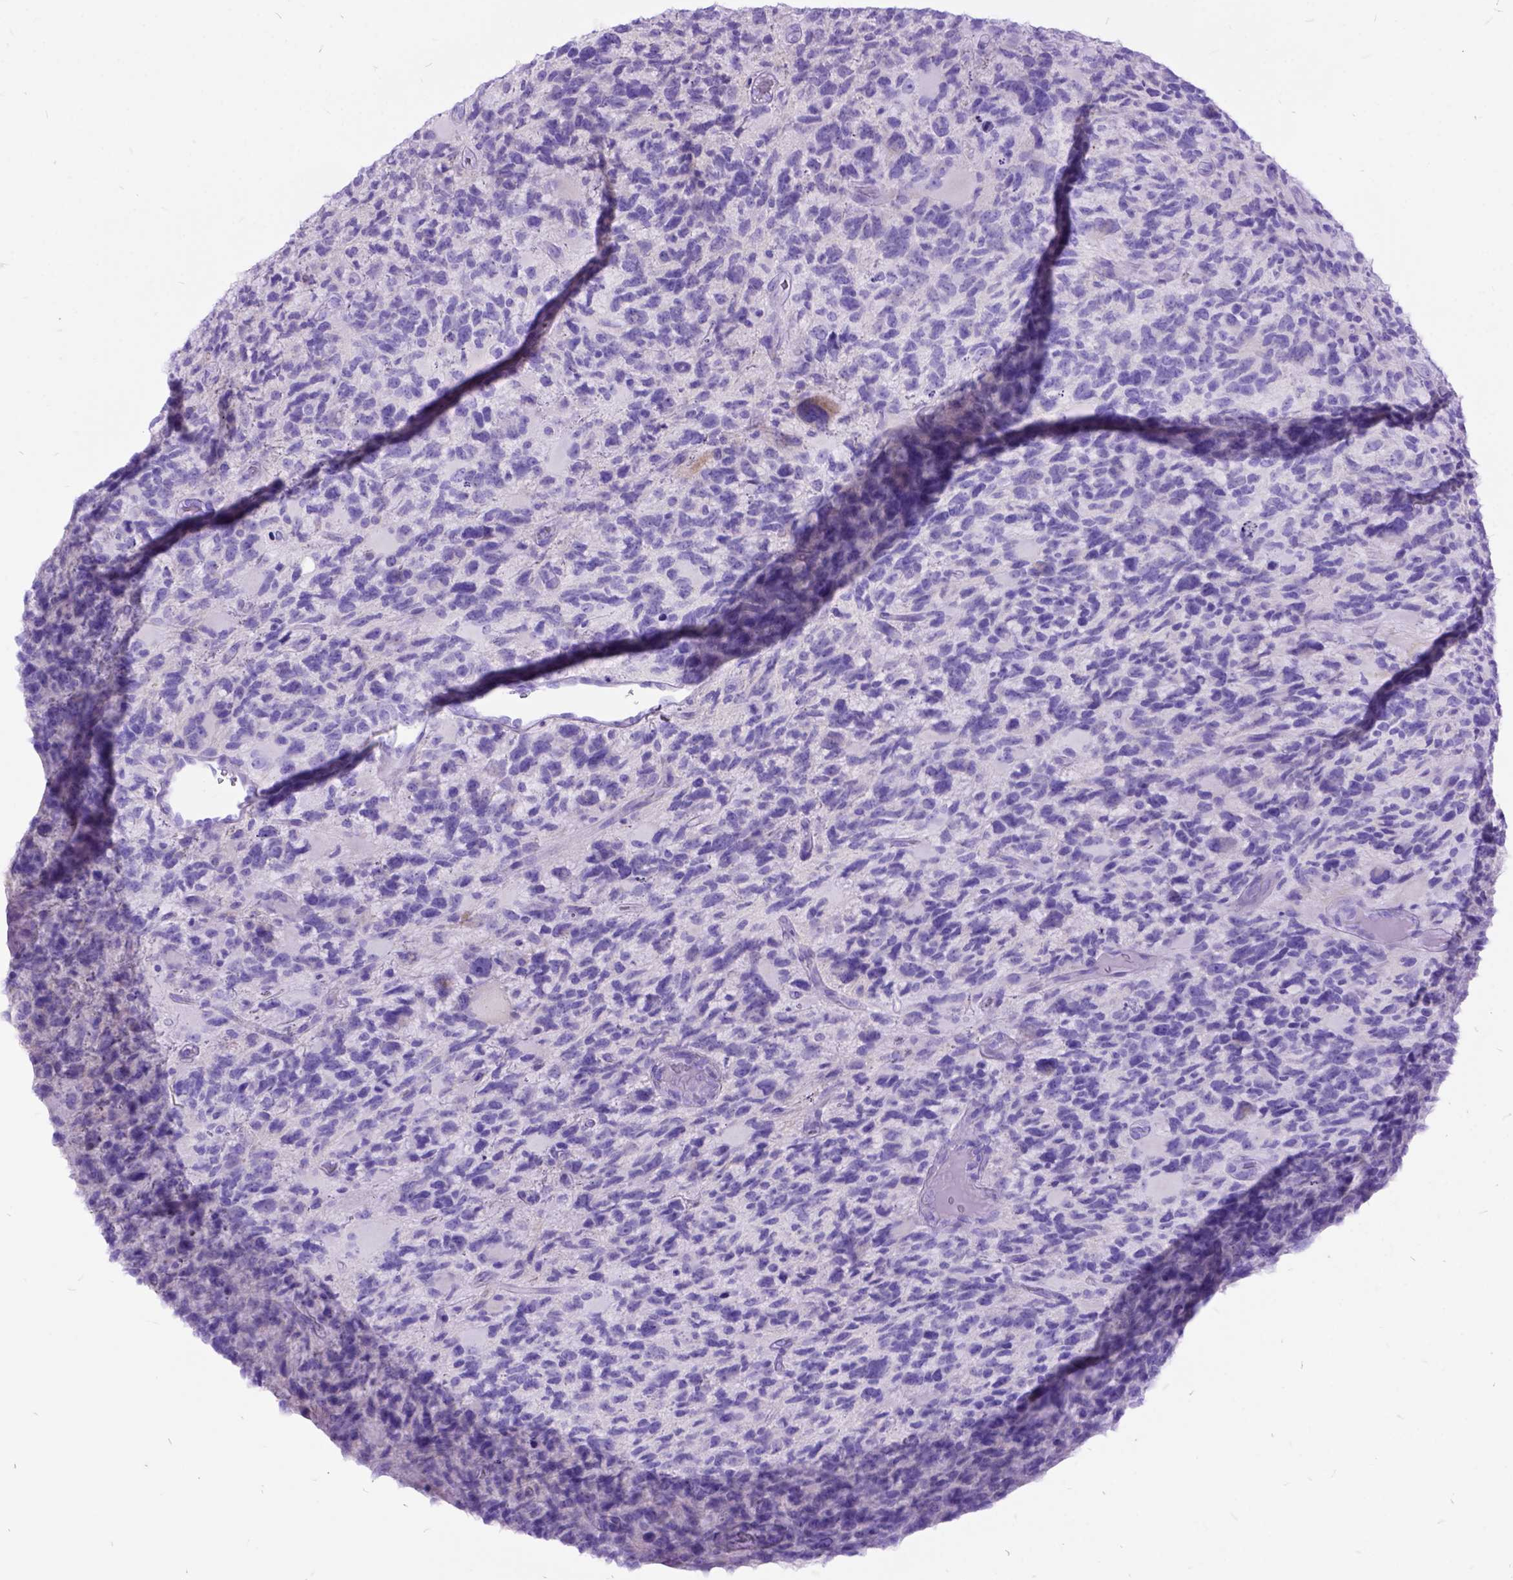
{"staining": {"intensity": "negative", "quantity": "none", "location": "none"}, "tissue": "glioma", "cell_type": "Tumor cells", "image_type": "cancer", "snomed": [{"axis": "morphology", "description": "Glioma, malignant, High grade"}, {"axis": "topography", "description": "Brain"}], "caption": "The IHC photomicrograph has no significant expression in tumor cells of malignant high-grade glioma tissue. (Stains: DAB immunohistochemistry with hematoxylin counter stain, Microscopy: brightfield microscopy at high magnification).", "gene": "DNAH2", "patient": {"sex": "female", "age": 71}}